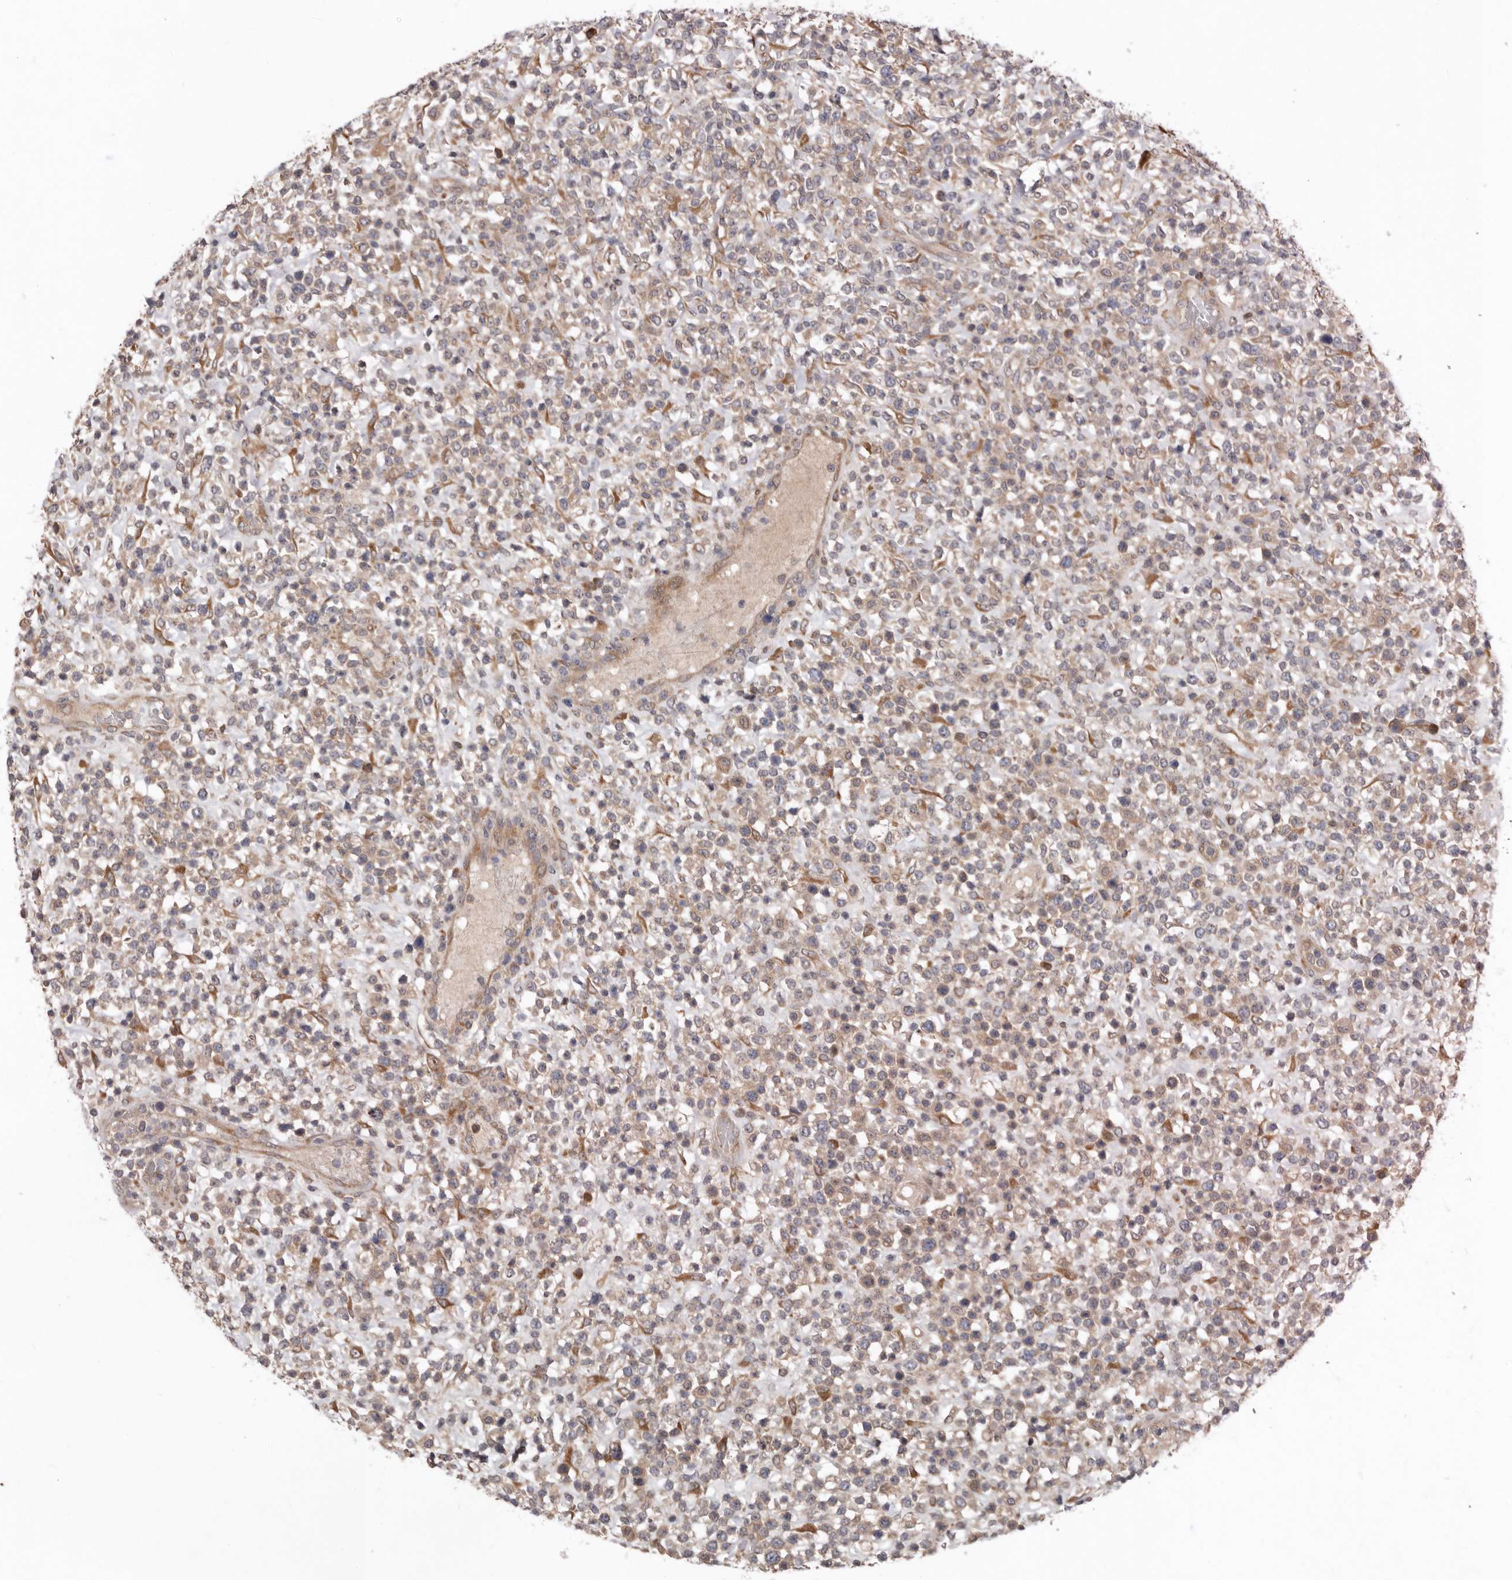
{"staining": {"intensity": "weak", "quantity": "25%-75%", "location": "cytoplasmic/membranous"}, "tissue": "lymphoma", "cell_type": "Tumor cells", "image_type": "cancer", "snomed": [{"axis": "morphology", "description": "Malignant lymphoma, non-Hodgkin's type, High grade"}, {"axis": "topography", "description": "Colon"}], "caption": "DAB immunohistochemical staining of malignant lymphoma, non-Hodgkin's type (high-grade) displays weak cytoplasmic/membranous protein expression in about 25%-75% of tumor cells.", "gene": "CHML", "patient": {"sex": "female", "age": 53}}